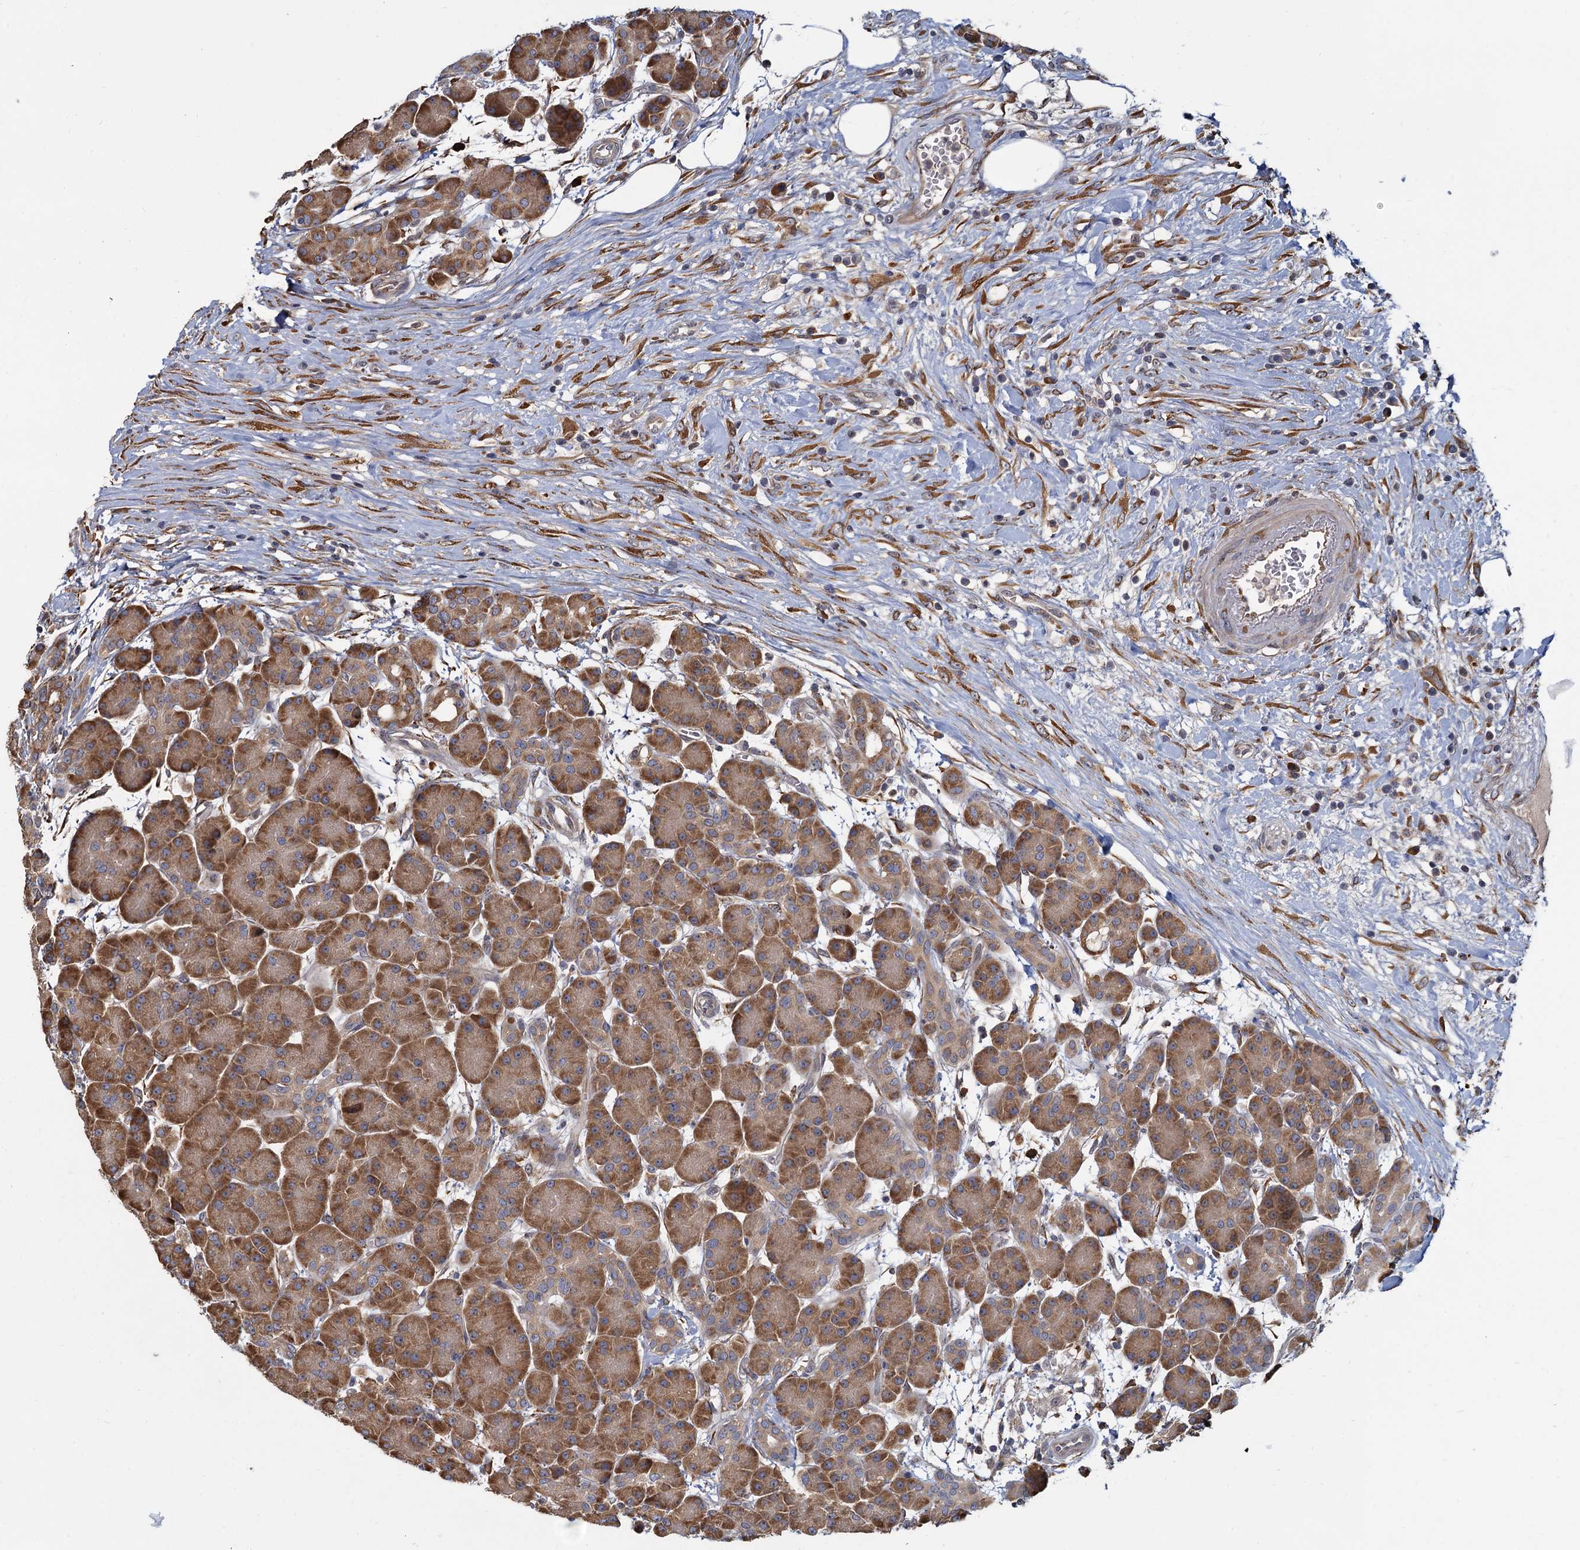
{"staining": {"intensity": "moderate", "quantity": ">75%", "location": "cytoplasmic/membranous"}, "tissue": "pancreas", "cell_type": "Exocrine glandular cells", "image_type": "normal", "snomed": [{"axis": "morphology", "description": "Normal tissue, NOS"}, {"axis": "topography", "description": "Pancreas"}], "caption": "Immunohistochemistry (IHC) of unremarkable pancreas demonstrates medium levels of moderate cytoplasmic/membranous expression in about >75% of exocrine glandular cells. (DAB (3,3'-diaminobenzidine) = brown stain, brightfield microscopy at high magnification).", "gene": "LRRC51", "patient": {"sex": "male", "age": 63}}